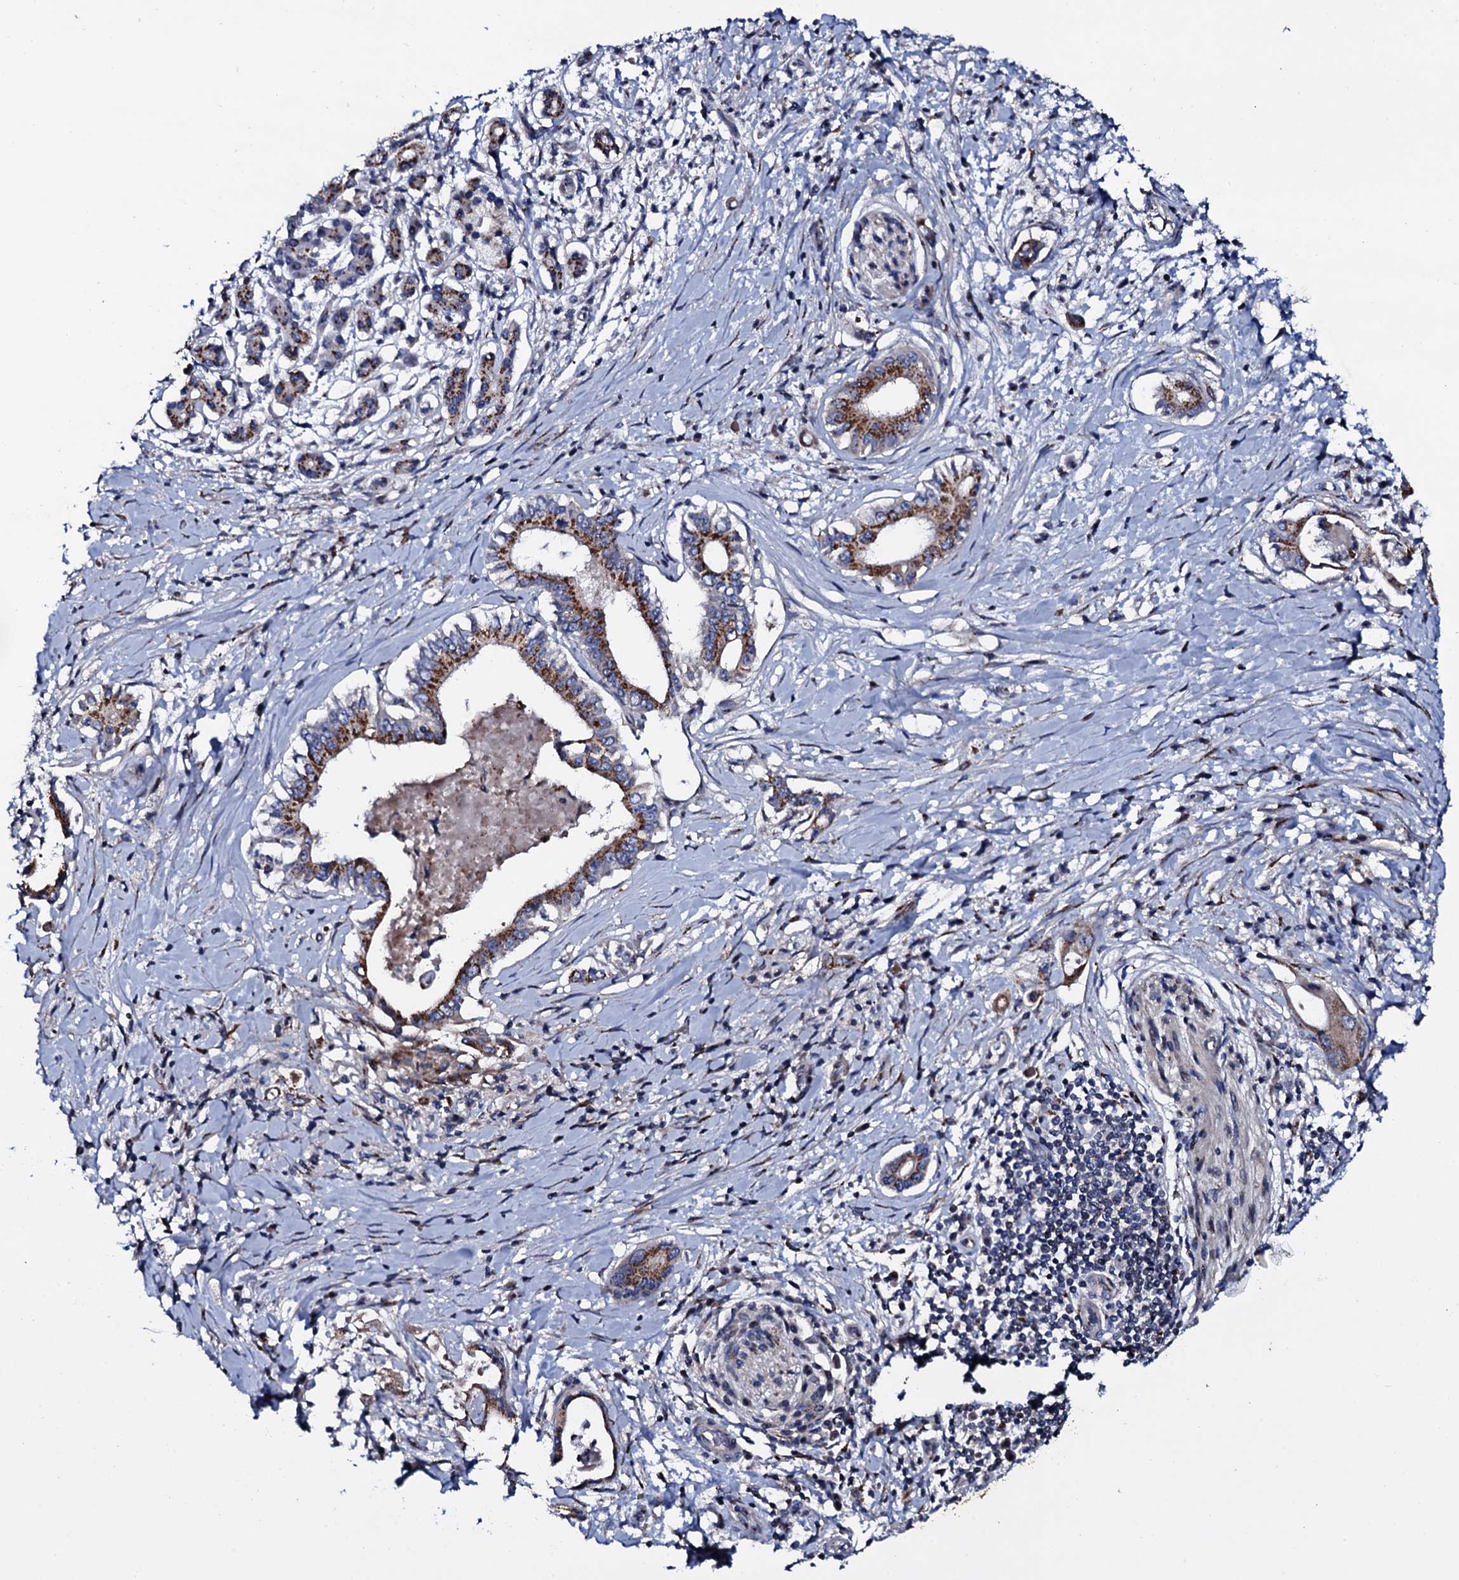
{"staining": {"intensity": "moderate", "quantity": "25%-75%", "location": "cytoplasmic/membranous"}, "tissue": "pancreatic cancer", "cell_type": "Tumor cells", "image_type": "cancer", "snomed": [{"axis": "morphology", "description": "Adenocarcinoma, NOS"}, {"axis": "topography", "description": "Pancreas"}], "caption": "This micrograph displays adenocarcinoma (pancreatic) stained with IHC to label a protein in brown. The cytoplasmic/membranous of tumor cells show moderate positivity for the protein. Nuclei are counter-stained blue.", "gene": "PLET1", "patient": {"sex": "female", "age": 77}}